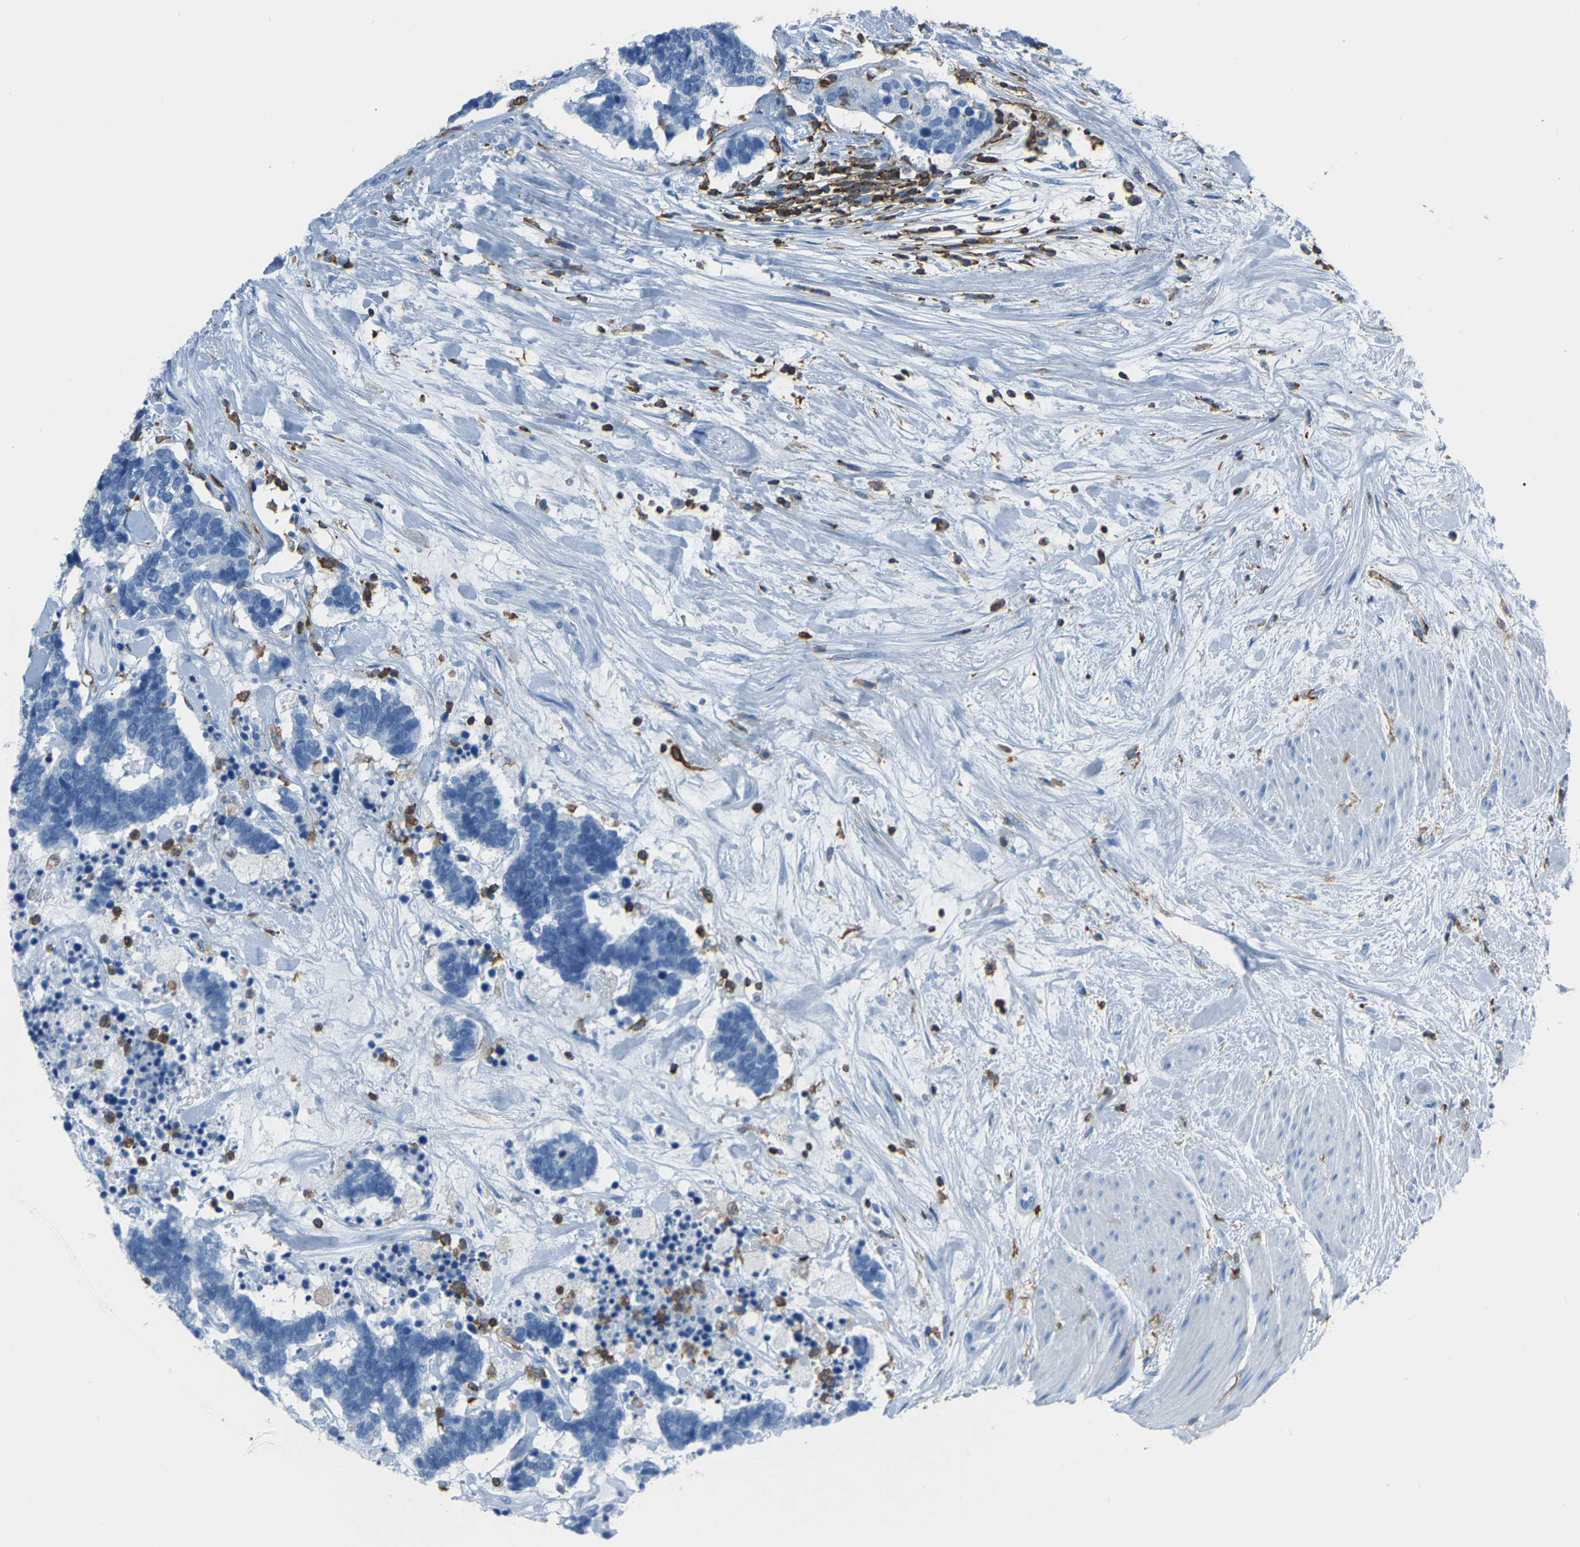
{"staining": {"intensity": "negative", "quantity": "none", "location": "none"}, "tissue": "carcinoid", "cell_type": "Tumor cells", "image_type": "cancer", "snomed": [{"axis": "morphology", "description": "Carcinoma, NOS"}, {"axis": "morphology", "description": "Carcinoid, malignant, NOS"}, {"axis": "topography", "description": "Urinary bladder"}], "caption": "Immunohistochemistry image of carcinoid (malignant) stained for a protein (brown), which shows no expression in tumor cells.", "gene": "ARHGAP45", "patient": {"sex": "male", "age": 57}}